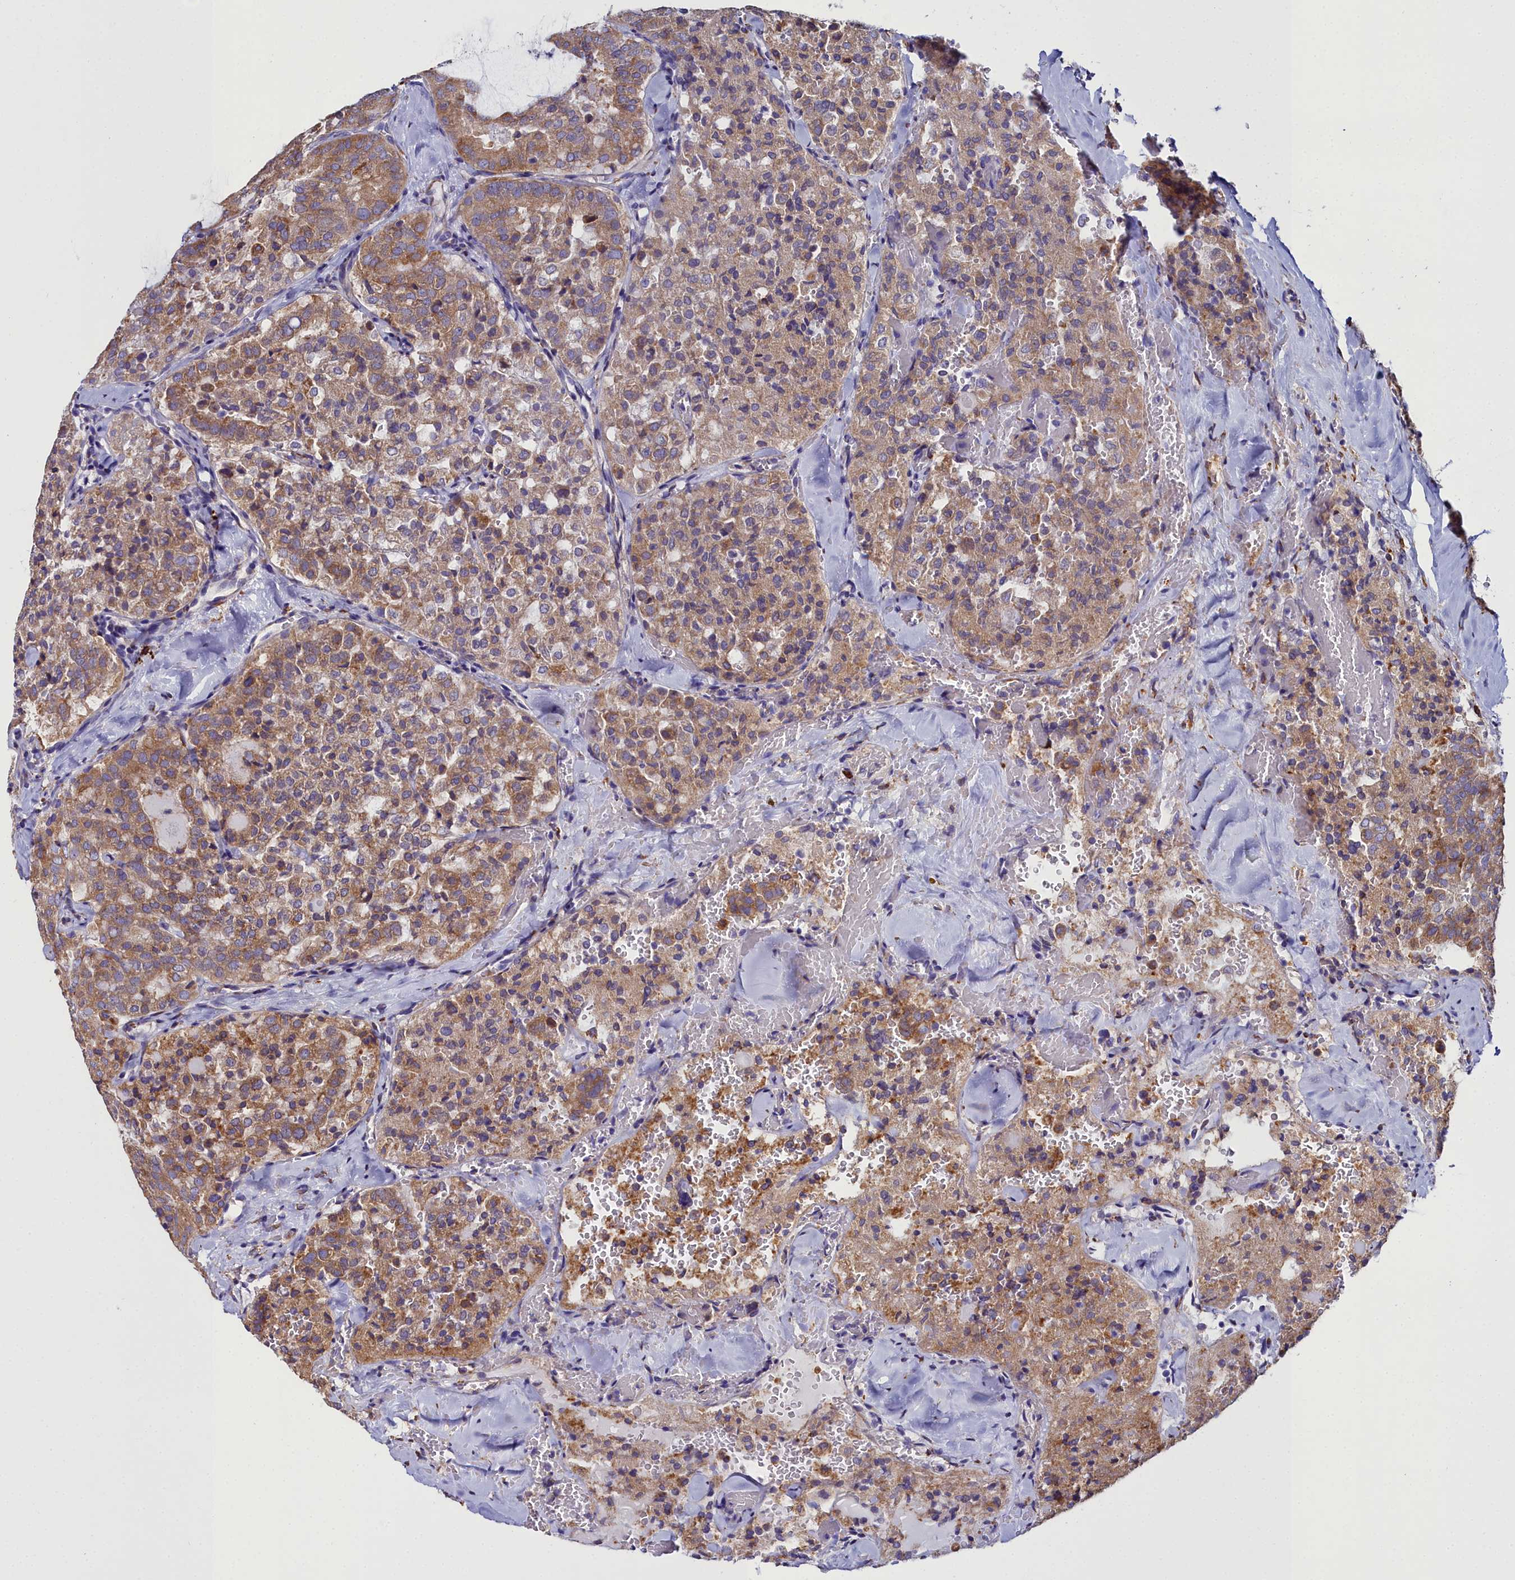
{"staining": {"intensity": "moderate", "quantity": ">75%", "location": "cytoplasmic/membranous"}, "tissue": "thyroid cancer", "cell_type": "Tumor cells", "image_type": "cancer", "snomed": [{"axis": "morphology", "description": "Follicular adenoma carcinoma, NOS"}, {"axis": "topography", "description": "Thyroid gland"}], "caption": "Tumor cells reveal medium levels of moderate cytoplasmic/membranous staining in about >75% of cells in follicular adenoma carcinoma (thyroid).", "gene": "TXNDC5", "patient": {"sex": "male", "age": 75}}